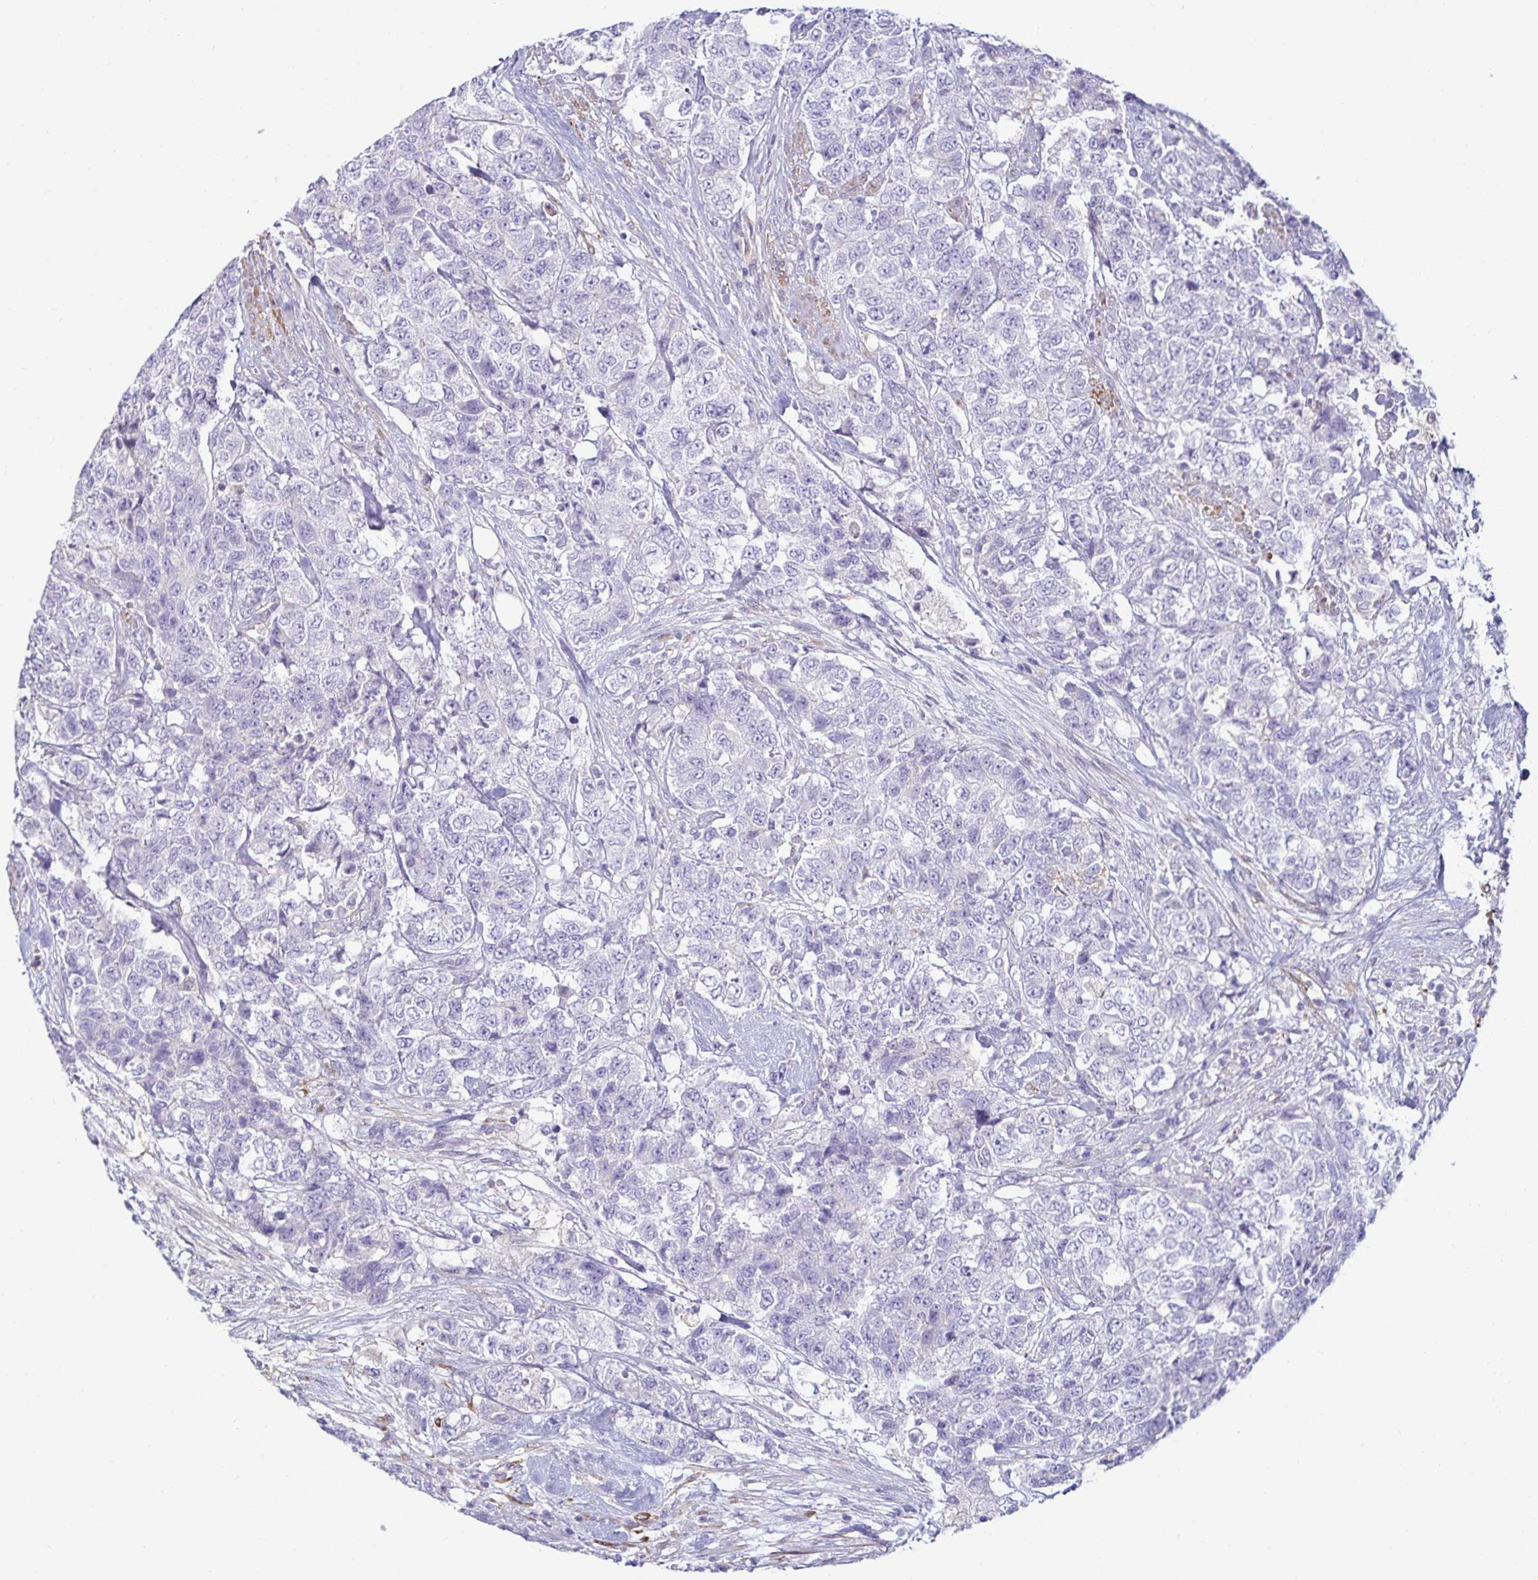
{"staining": {"intensity": "negative", "quantity": "none", "location": "none"}, "tissue": "urothelial cancer", "cell_type": "Tumor cells", "image_type": "cancer", "snomed": [{"axis": "morphology", "description": "Urothelial carcinoma, High grade"}, {"axis": "topography", "description": "Urinary bladder"}], "caption": "Protein analysis of urothelial carcinoma (high-grade) demonstrates no significant expression in tumor cells.", "gene": "SPAG4", "patient": {"sex": "female", "age": 78}}